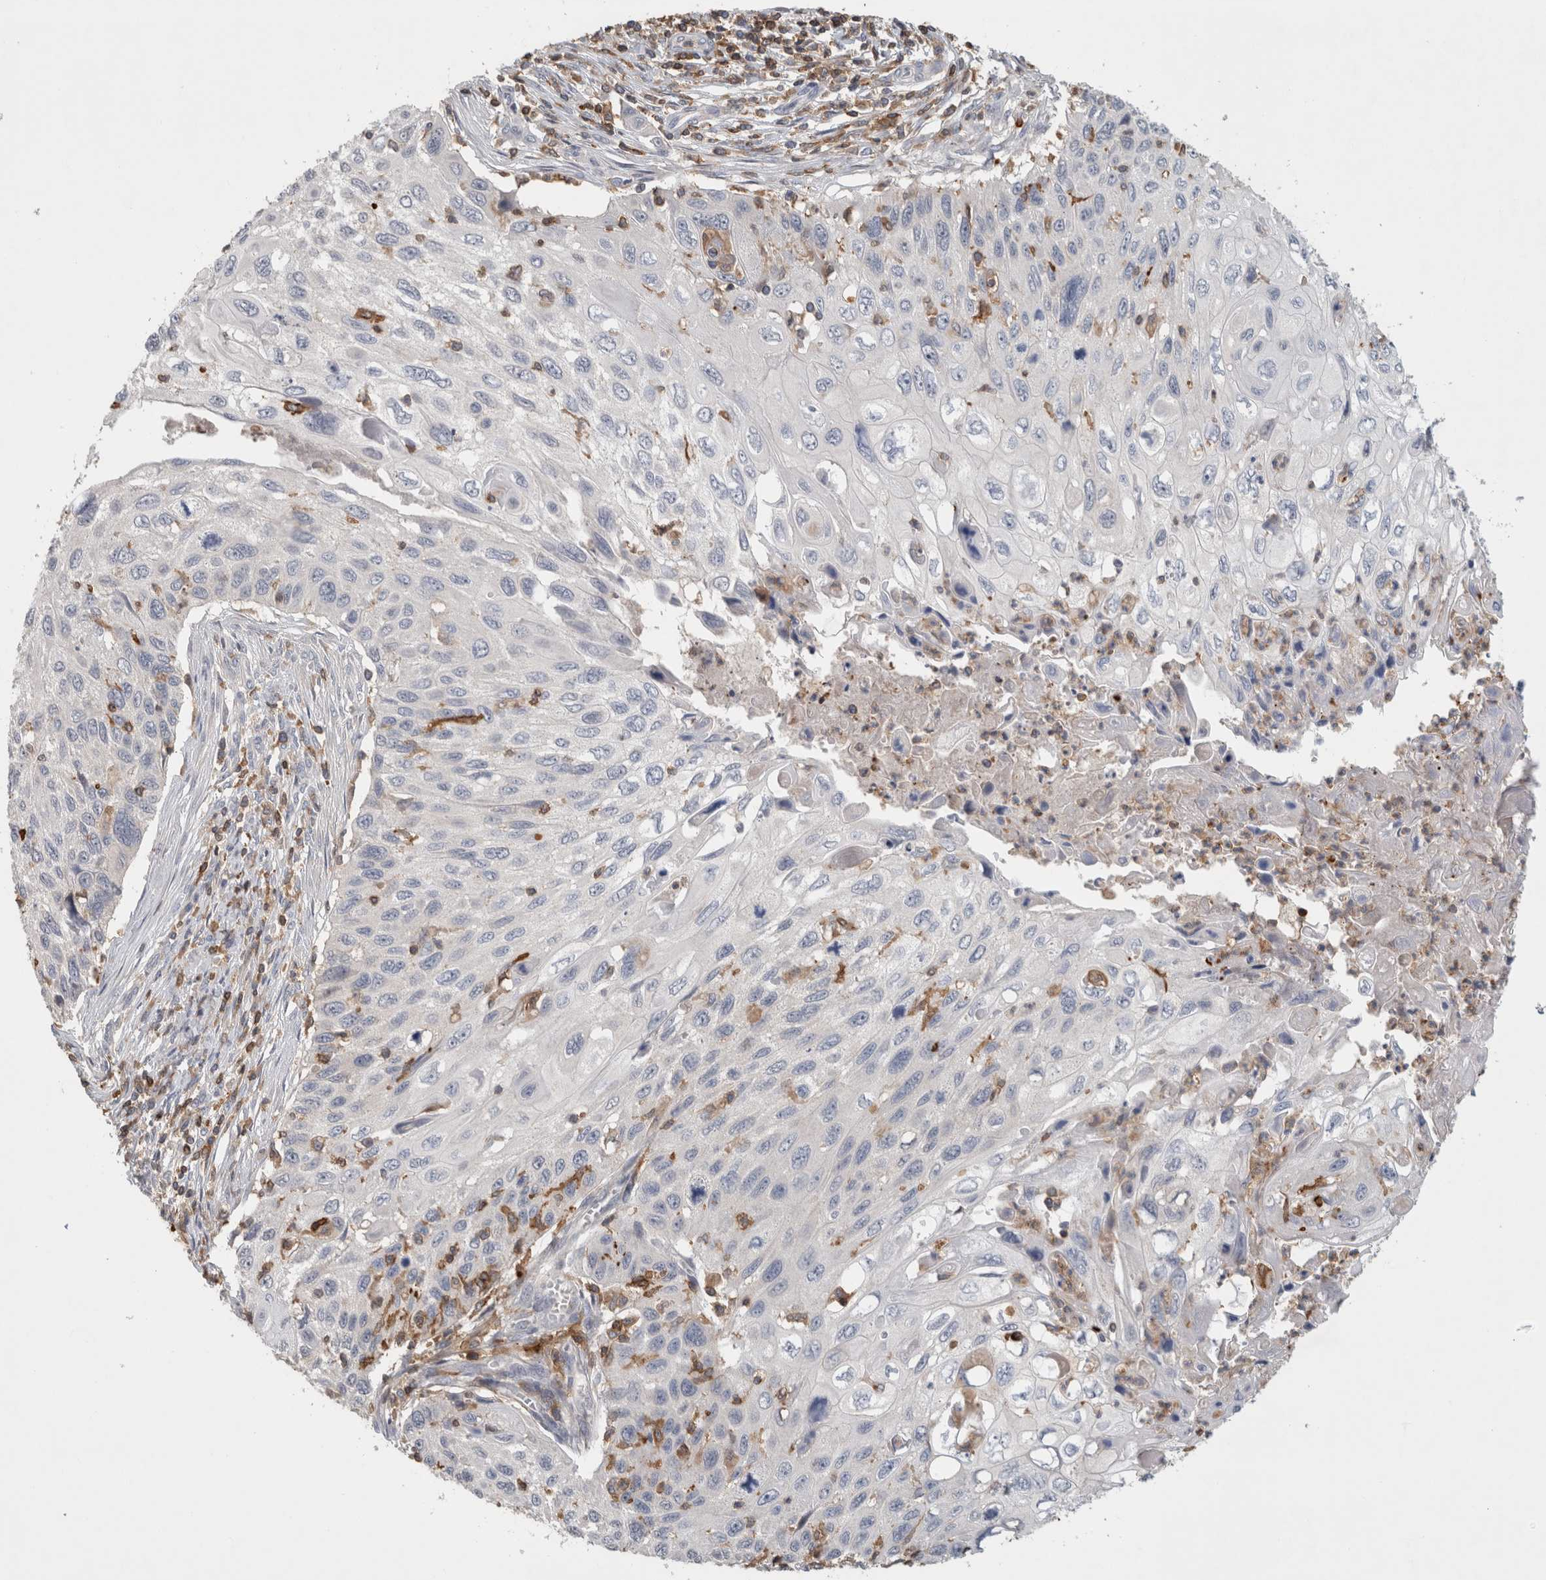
{"staining": {"intensity": "negative", "quantity": "none", "location": "none"}, "tissue": "cervical cancer", "cell_type": "Tumor cells", "image_type": "cancer", "snomed": [{"axis": "morphology", "description": "Squamous cell carcinoma, NOS"}, {"axis": "topography", "description": "Cervix"}], "caption": "Cervical cancer was stained to show a protein in brown. There is no significant expression in tumor cells.", "gene": "GFRA2", "patient": {"sex": "female", "age": 70}}